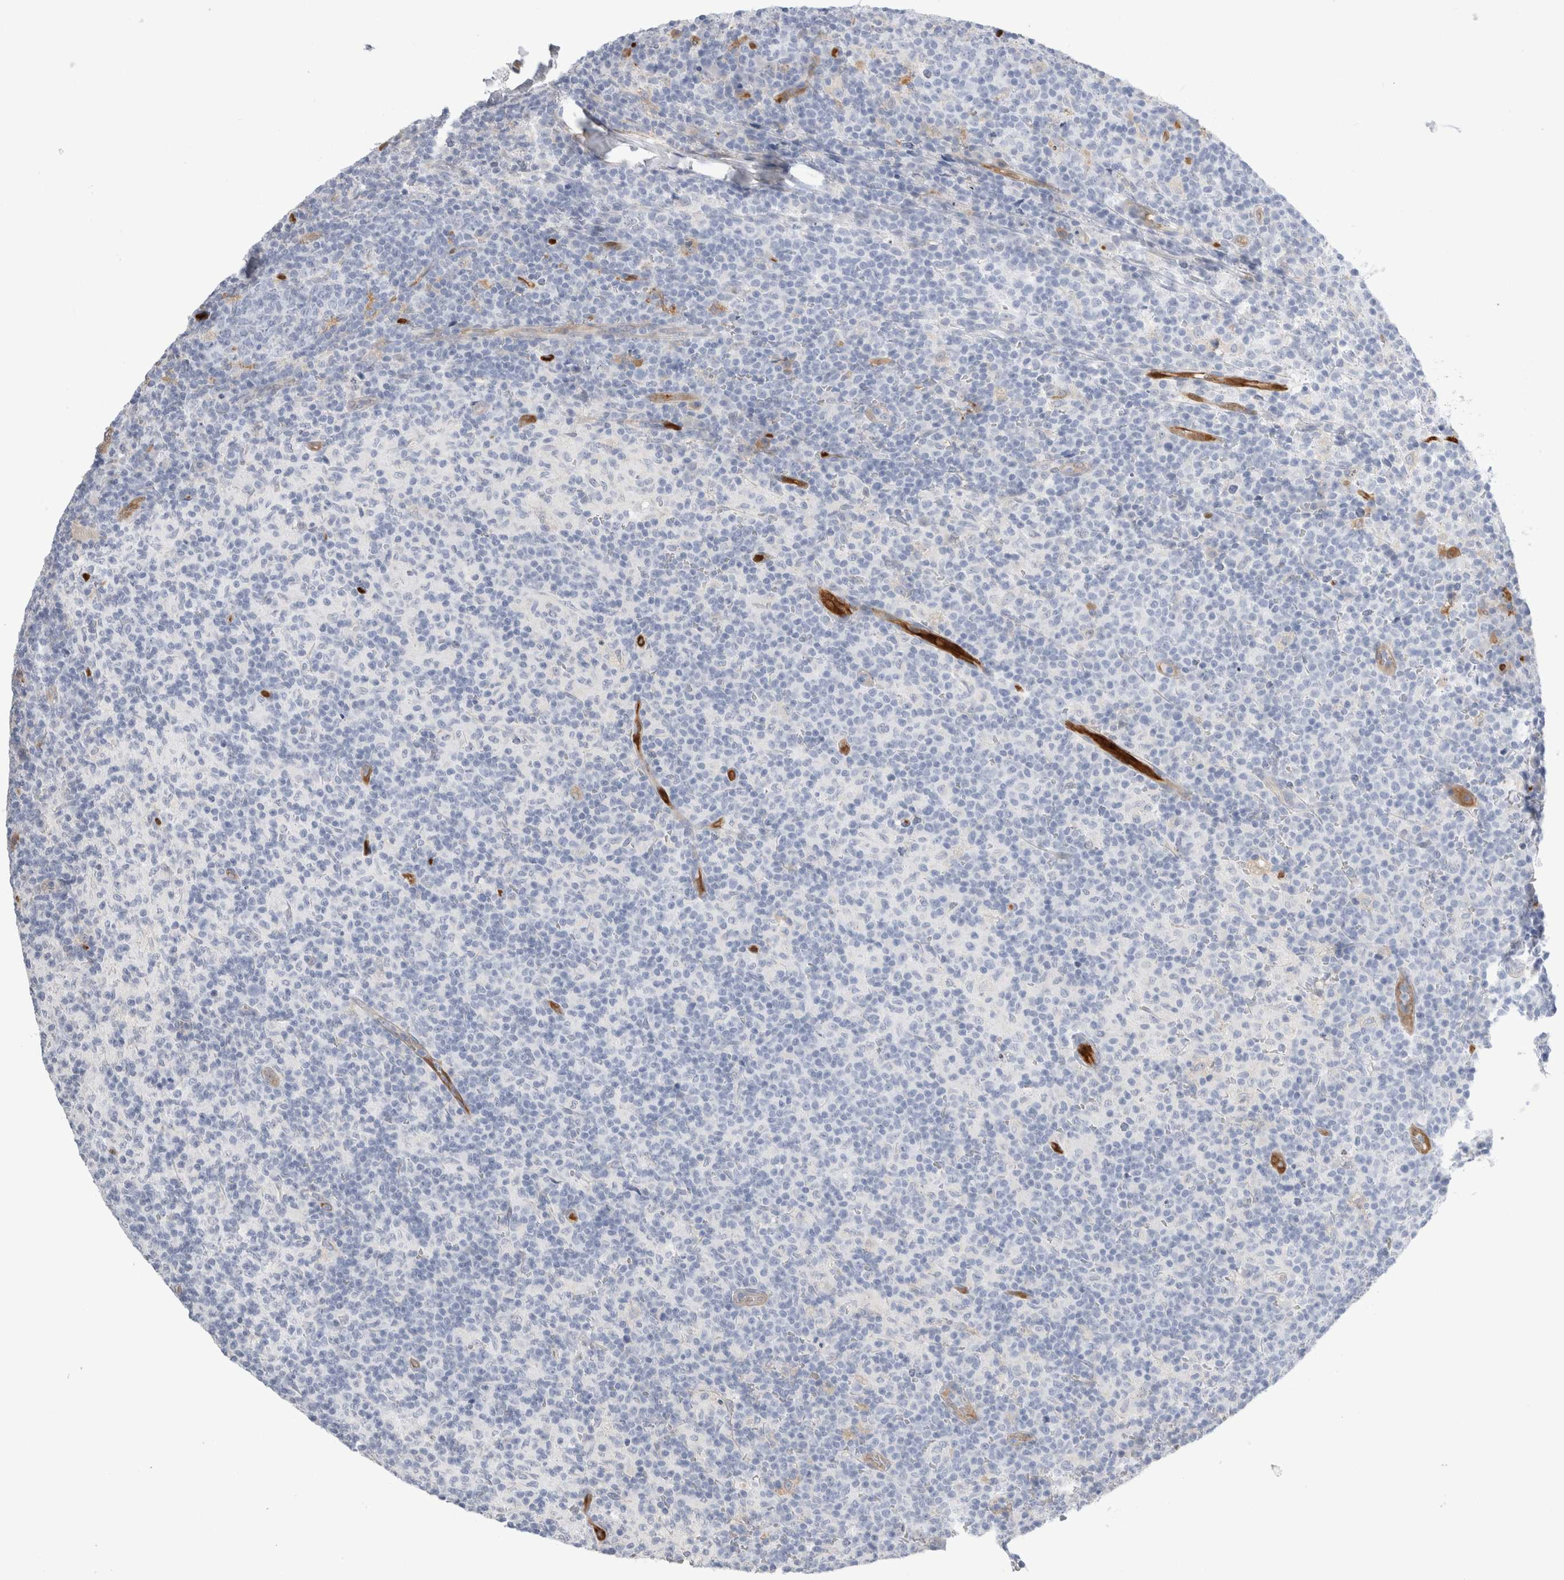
{"staining": {"intensity": "negative", "quantity": "none", "location": "none"}, "tissue": "lymph node", "cell_type": "Germinal center cells", "image_type": "normal", "snomed": [{"axis": "morphology", "description": "Normal tissue, NOS"}, {"axis": "morphology", "description": "Inflammation, NOS"}, {"axis": "topography", "description": "Lymph node"}], "caption": "Germinal center cells show no significant positivity in unremarkable lymph node.", "gene": "NAPEPLD", "patient": {"sex": "male", "age": 55}}